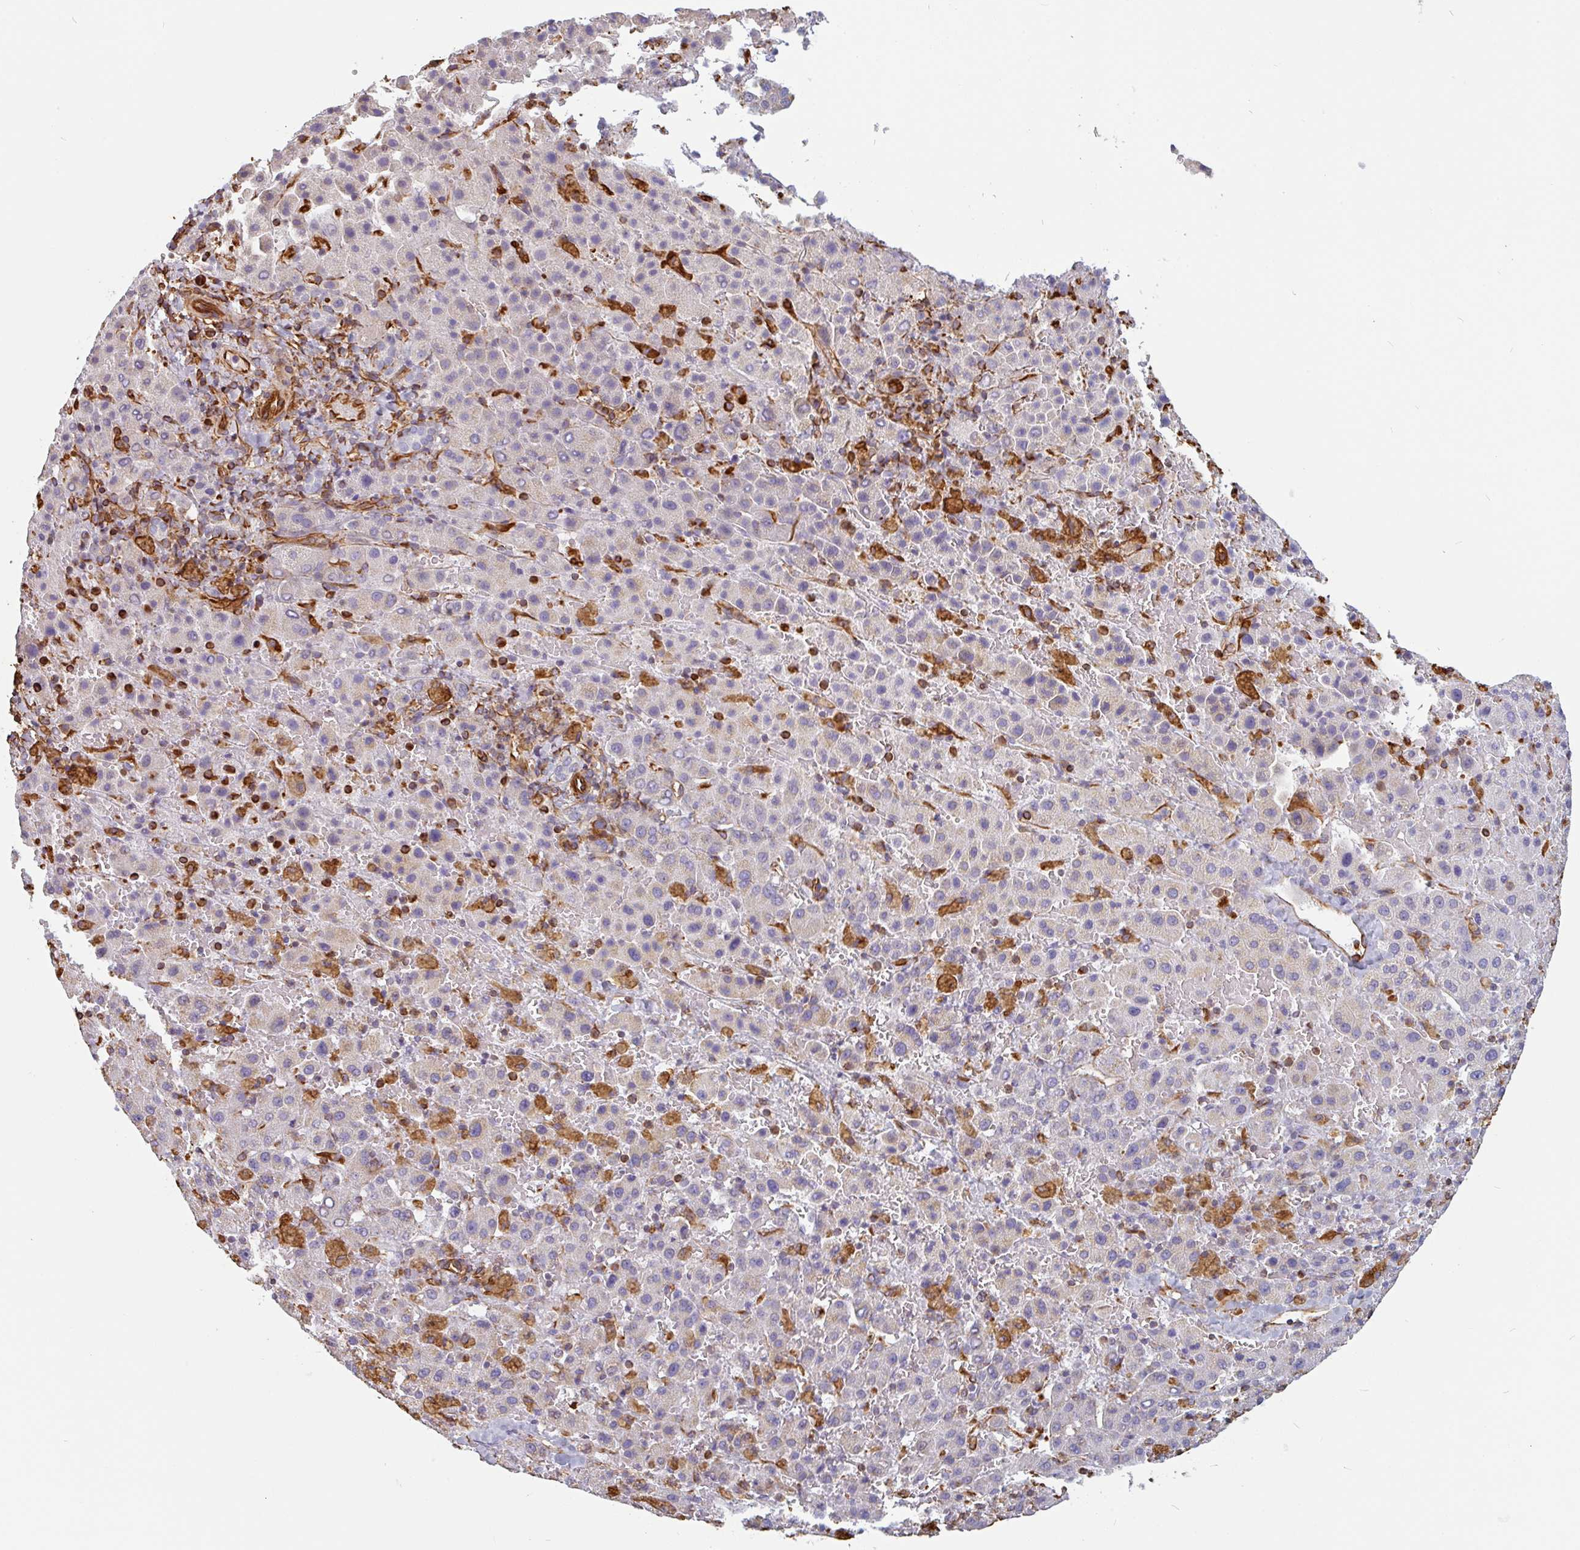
{"staining": {"intensity": "negative", "quantity": "none", "location": "none"}, "tissue": "liver cancer", "cell_type": "Tumor cells", "image_type": "cancer", "snomed": [{"axis": "morphology", "description": "Carcinoma, Hepatocellular, NOS"}, {"axis": "topography", "description": "Liver"}], "caption": "A micrograph of human liver cancer (hepatocellular carcinoma) is negative for staining in tumor cells.", "gene": "PPFIA1", "patient": {"sex": "female", "age": 58}}